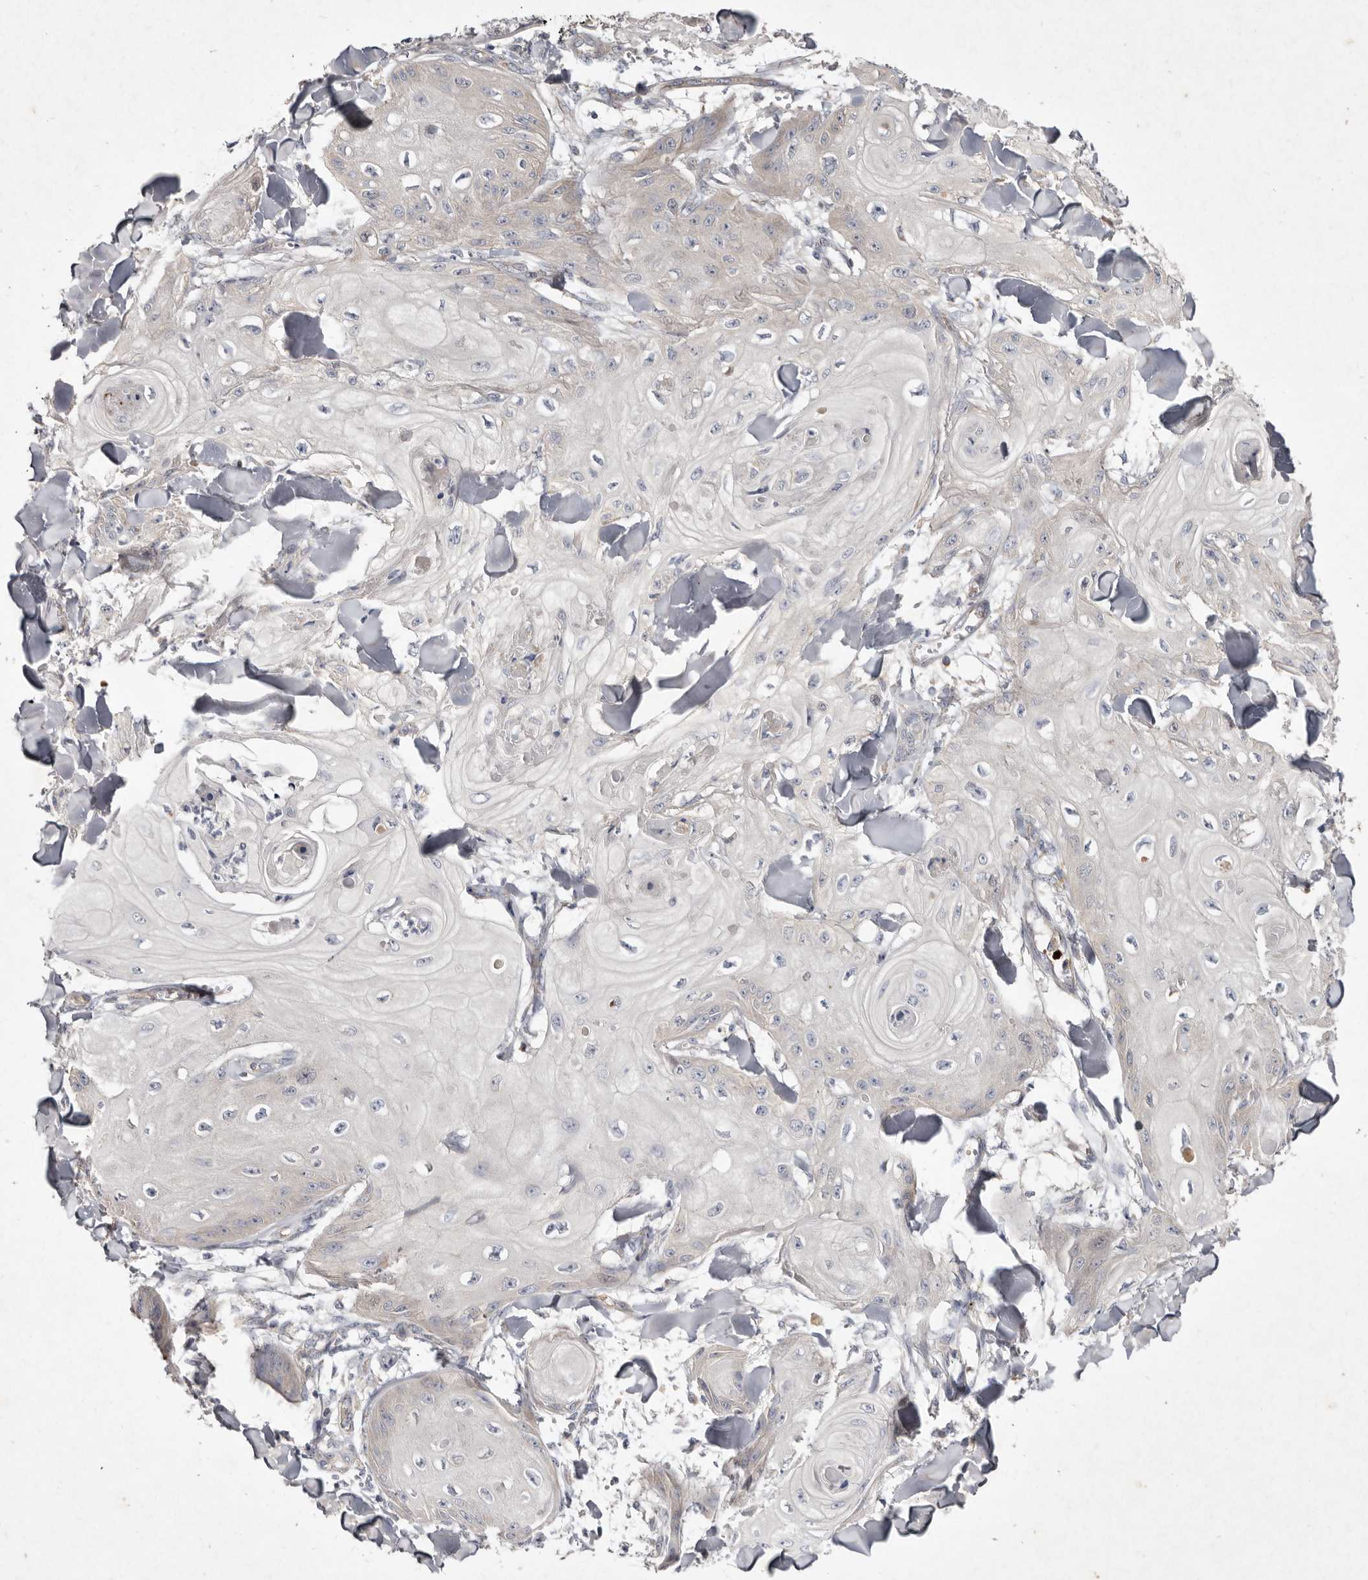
{"staining": {"intensity": "negative", "quantity": "none", "location": "none"}, "tissue": "skin cancer", "cell_type": "Tumor cells", "image_type": "cancer", "snomed": [{"axis": "morphology", "description": "Squamous cell carcinoma, NOS"}, {"axis": "topography", "description": "Skin"}], "caption": "There is no significant staining in tumor cells of skin squamous cell carcinoma.", "gene": "SLC25A20", "patient": {"sex": "male", "age": 74}}